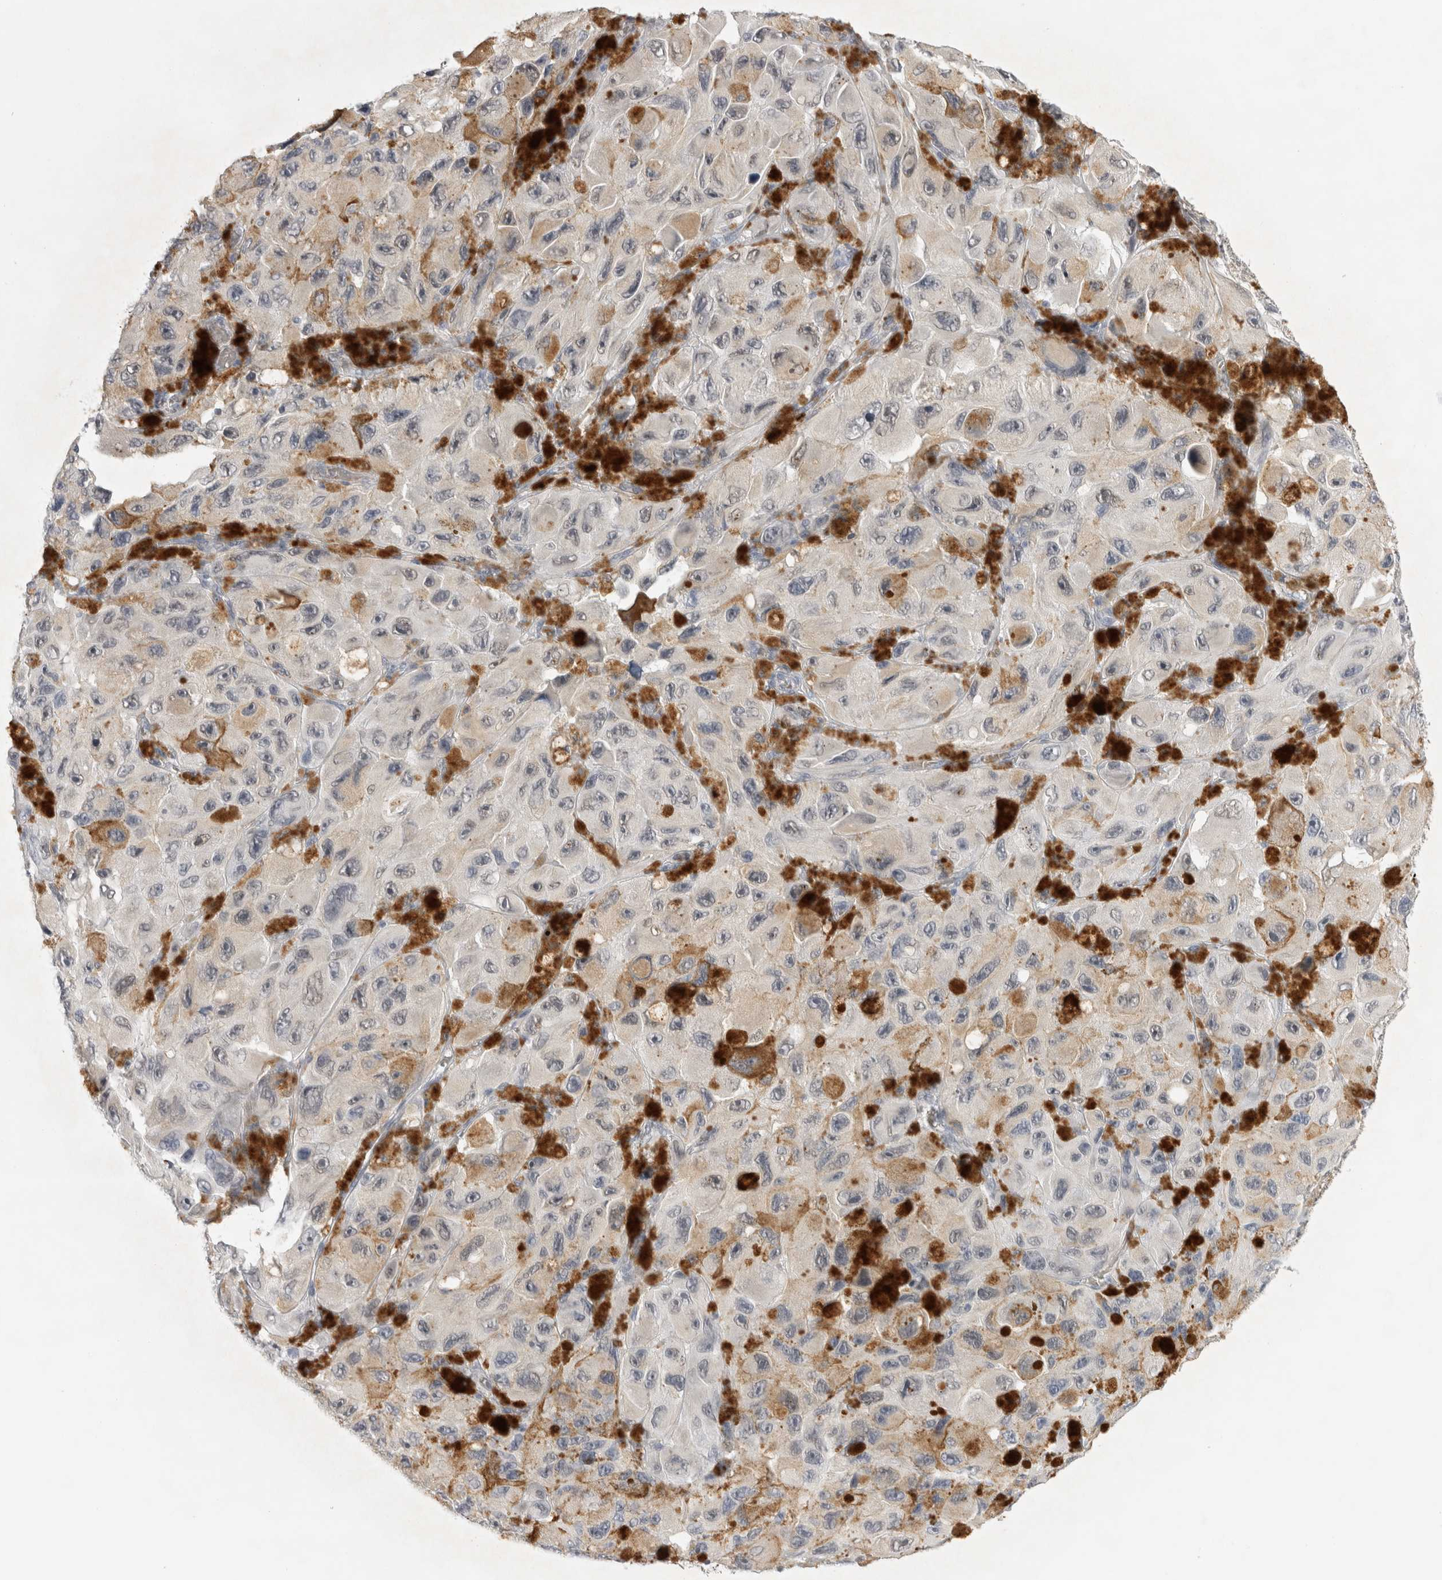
{"staining": {"intensity": "negative", "quantity": "none", "location": "none"}, "tissue": "melanoma", "cell_type": "Tumor cells", "image_type": "cancer", "snomed": [{"axis": "morphology", "description": "Malignant melanoma, NOS"}, {"axis": "topography", "description": "Skin"}], "caption": "This photomicrograph is of malignant melanoma stained with immunohistochemistry (IHC) to label a protein in brown with the nuclei are counter-stained blue. There is no expression in tumor cells.", "gene": "SLC22A12", "patient": {"sex": "female", "age": 73}}